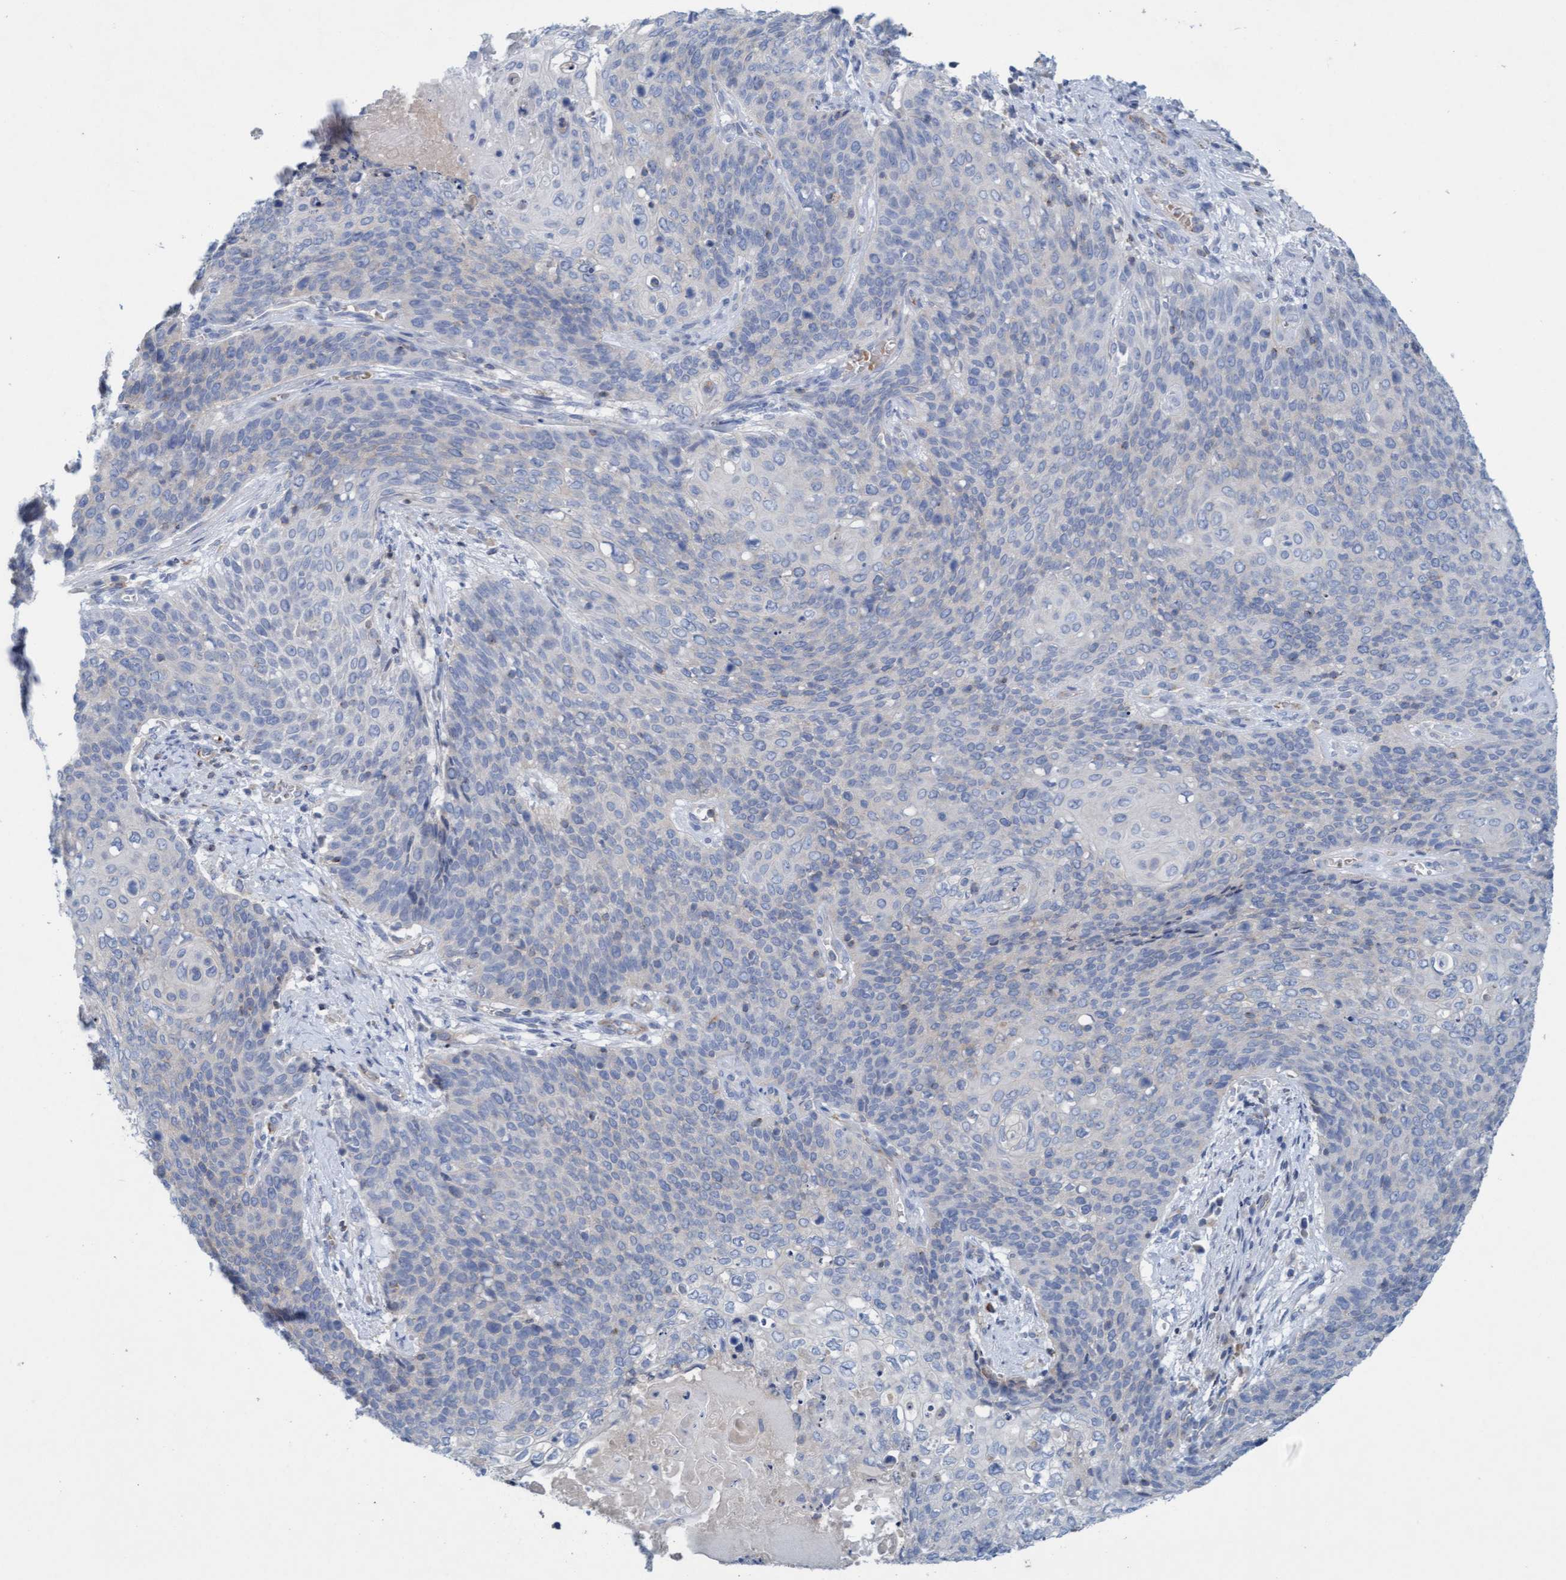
{"staining": {"intensity": "negative", "quantity": "none", "location": "none"}, "tissue": "cervical cancer", "cell_type": "Tumor cells", "image_type": "cancer", "snomed": [{"axis": "morphology", "description": "Squamous cell carcinoma, NOS"}, {"axis": "topography", "description": "Cervix"}], "caption": "A histopathology image of human cervical cancer is negative for staining in tumor cells. (Immunohistochemistry (ihc), brightfield microscopy, high magnification).", "gene": "SIGIRR", "patient": {"sex": "female", "age": 39}}